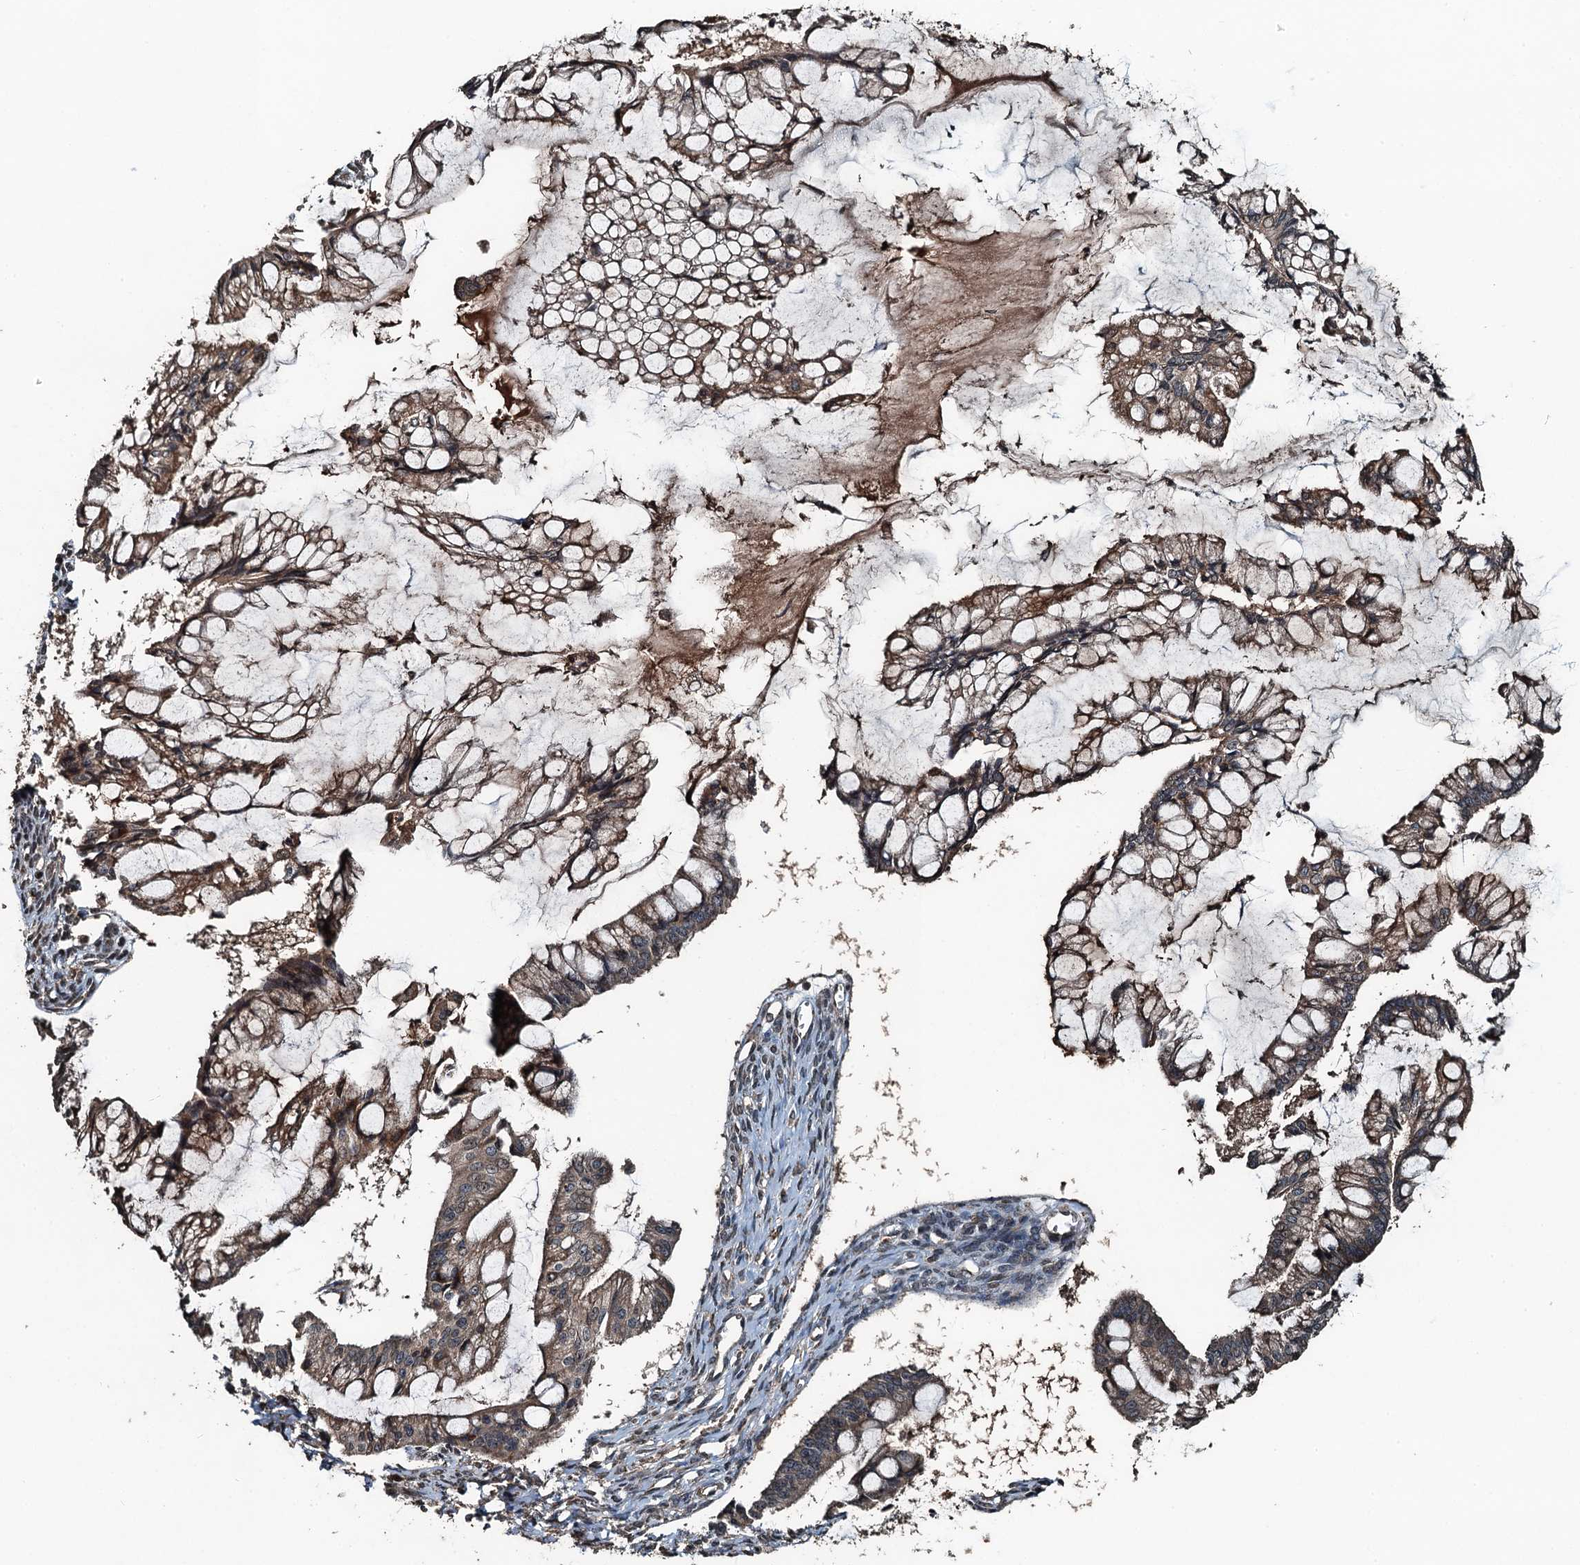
{"staining": {"intensity": "weak", "quantity": ">75%", "location": "cytoplasmic/membranous"}, "tissue": "ovarian cancer", "cell_type": "Tumor cells", "image_type": "cancer", "snomed": [{"axis": "morphology", "description": "Cystadenocarcinoma, mucinous, NOS"}, {"axis": "topography", "description": "Ovary"}], "caption": "A high-resolution histopathology image shows immunohistochemistry (IHC) staining of ovarian cancer (mucinous cystadenocarcinoma), which reveals weak cytoplasmic/membranous positivity in about >75% of tumor cells.", "gene": "TCTN1", "patient": {"sex": "female", "age": 73}}